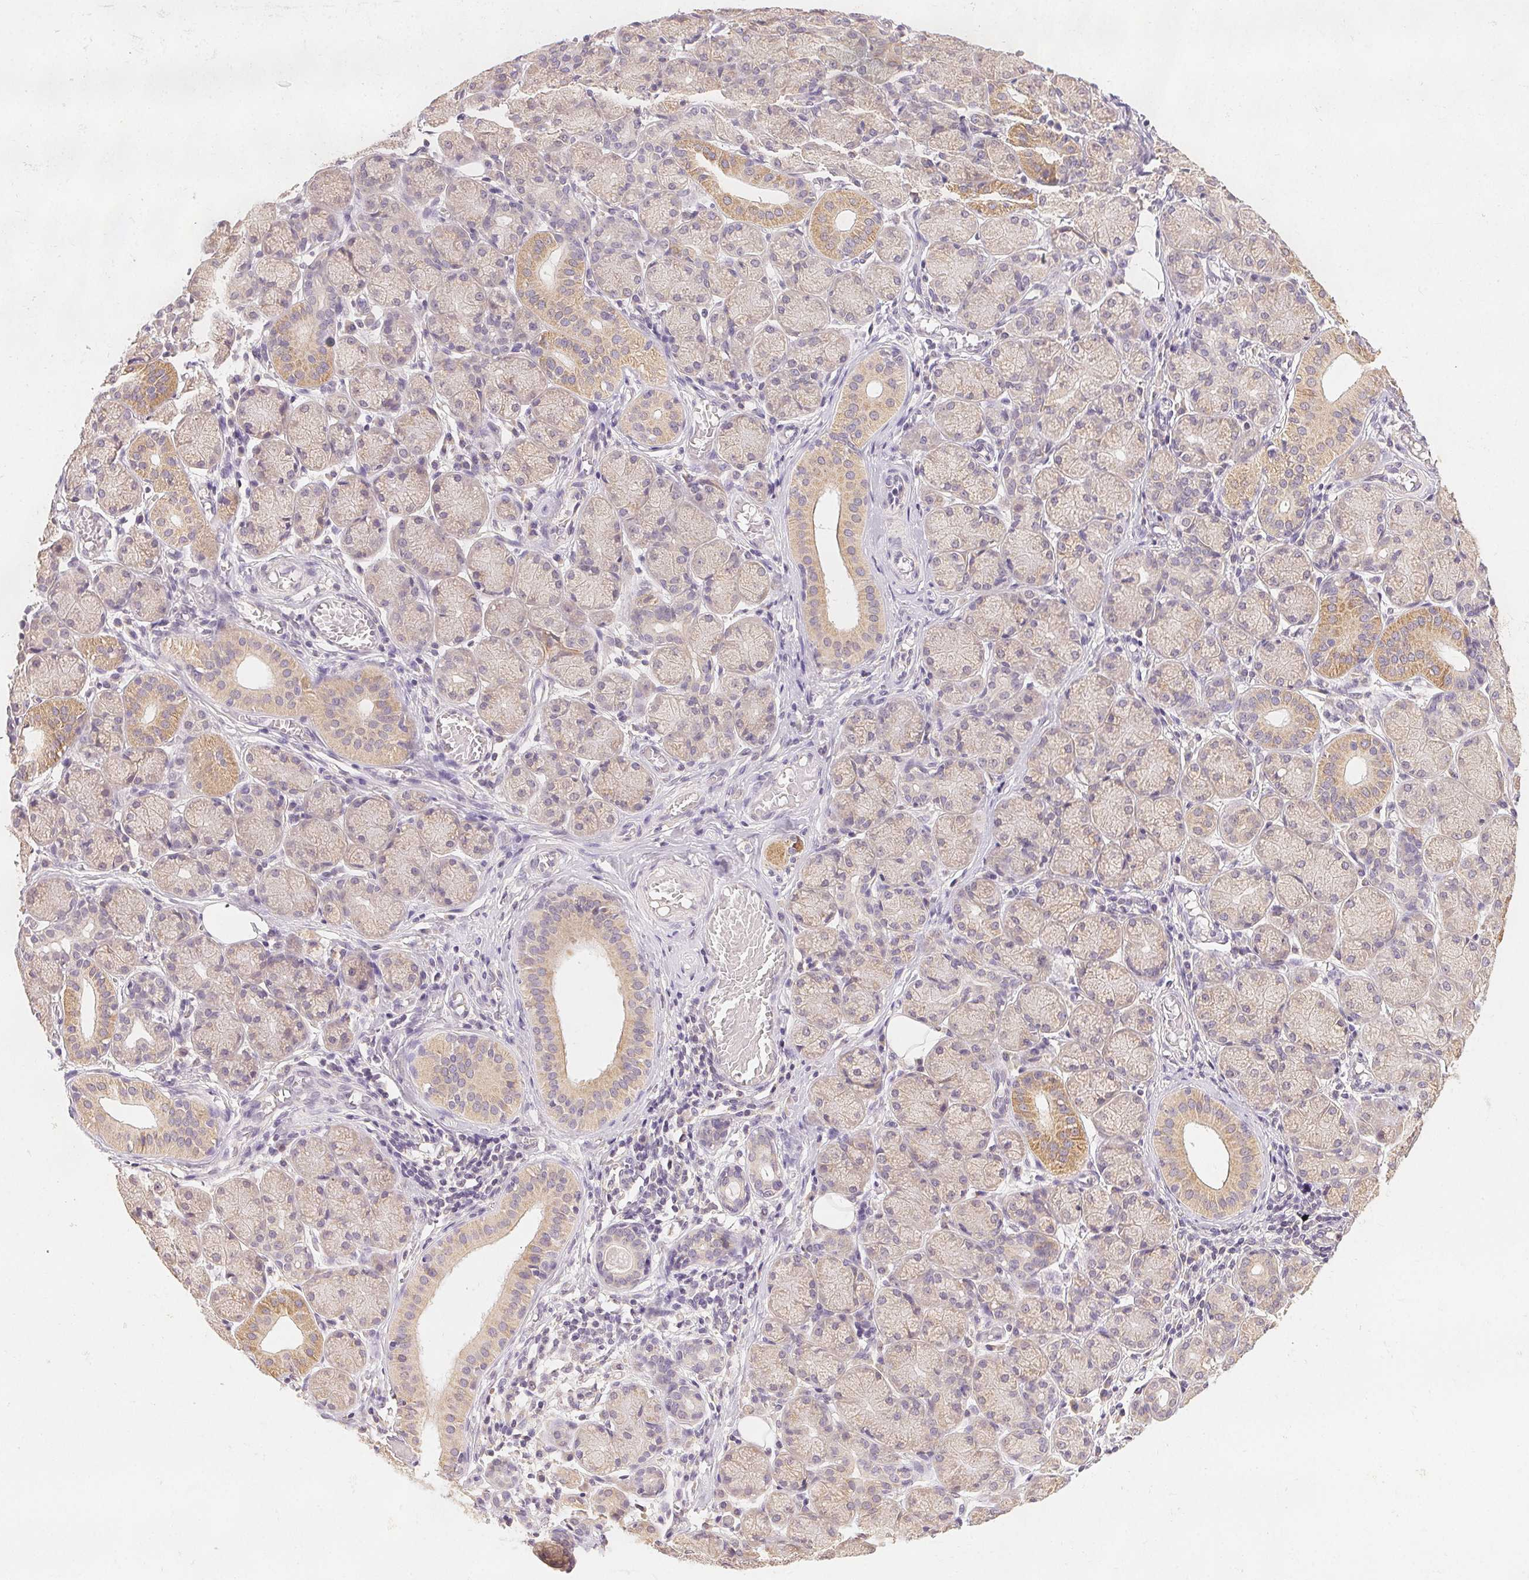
{"staining": {"intensity": "weak", "quantity": ">75%", "location": "cytoplasmic/membranous"}, "tissue": "salivary gland", "cell_type": "Glandular cells", "image_type": "normal", "snomed": [{"axis": "morphology", "description": "Normal tissue, NOS"}, {"axis": "topography", "description": "Salivary gland"}, {"axis": "topography", "description": "Peripheral nerve tissue"}], "caption": "Immunohistochemical staining of normal salivary gland reveals >75% levels of weak cytoplasmic/membranous protein expression in about >75% of glandular cells.", "gene": "SEZ6L2", "patient": {"sex": "female", "age": 24}}